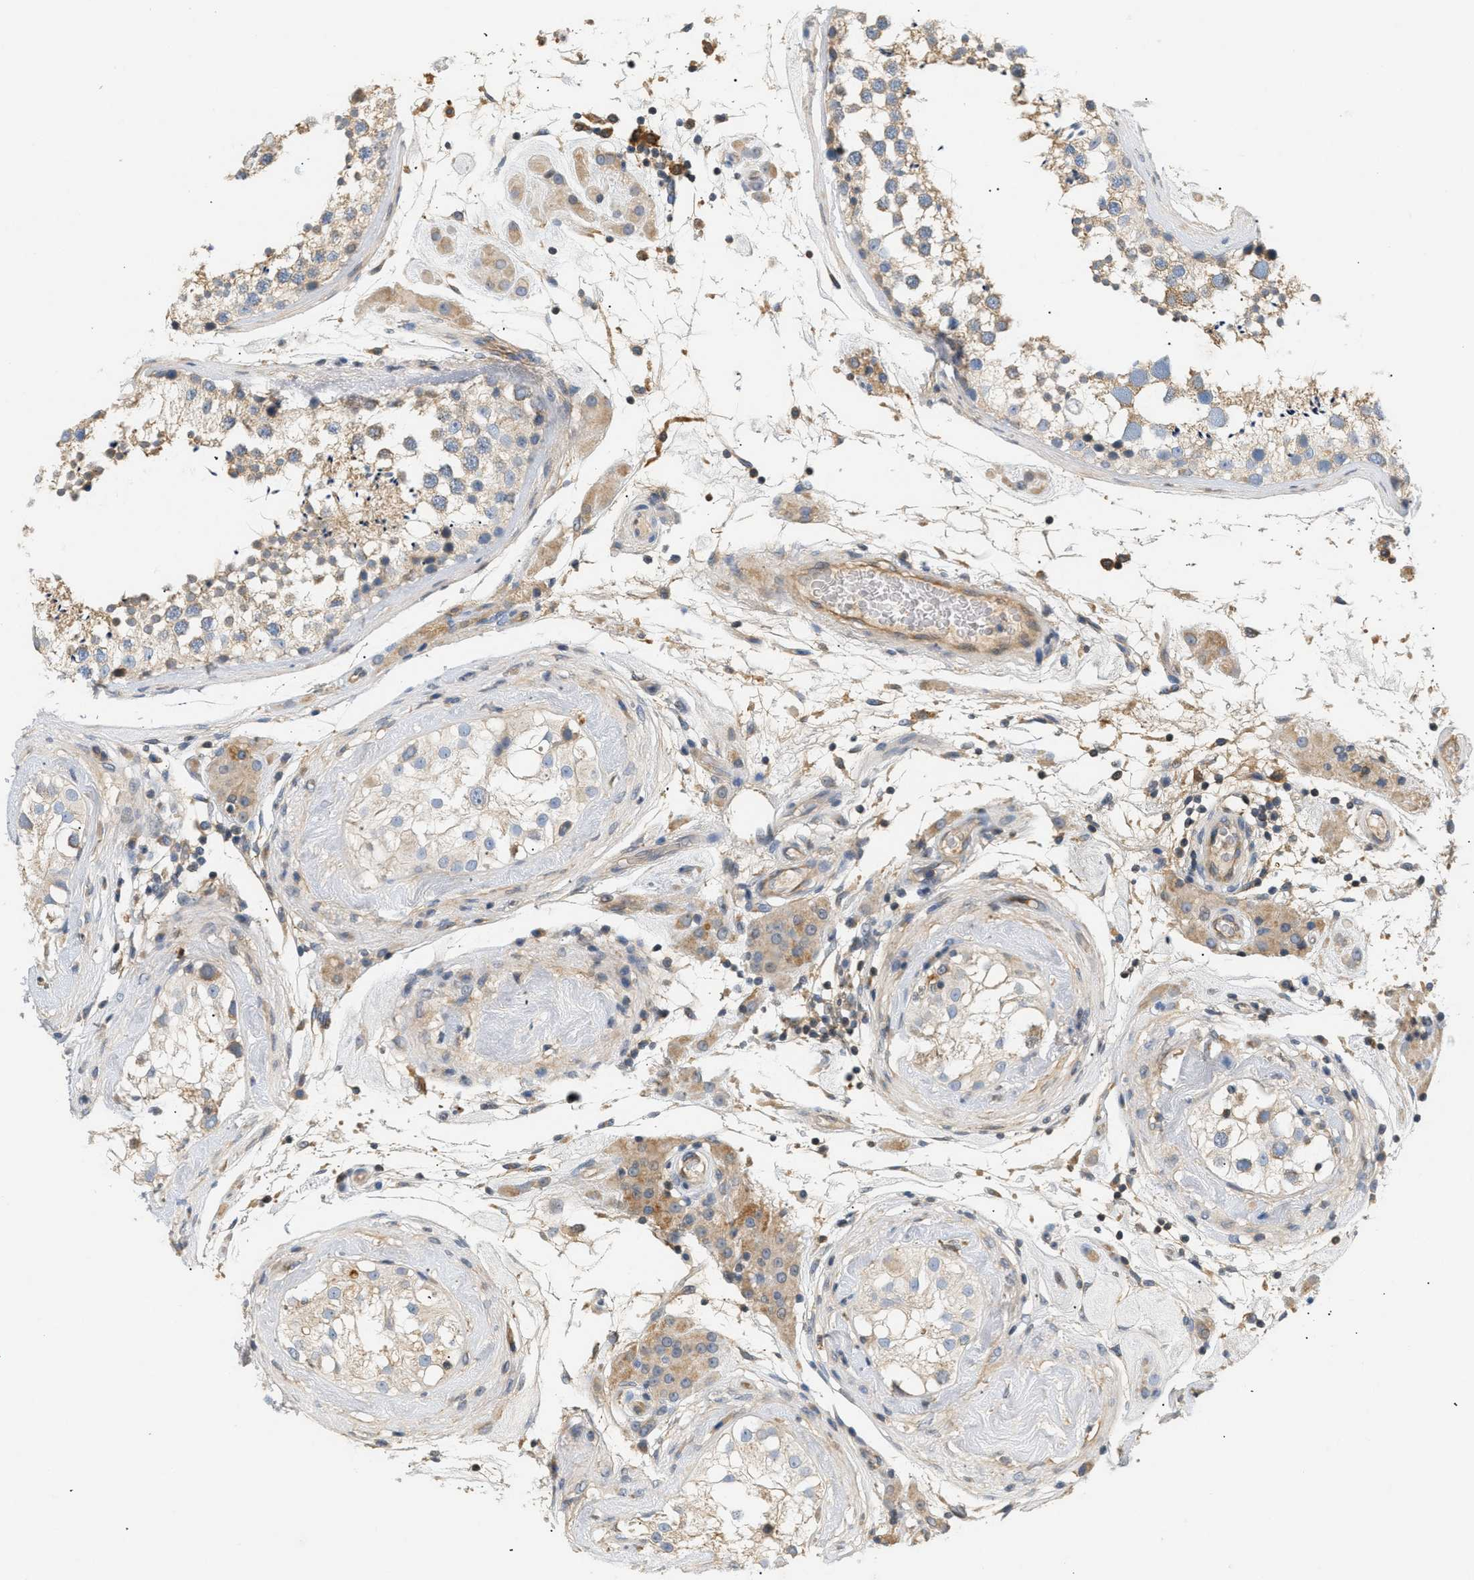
{"staining": {"intensity": "weak", "quantity": "25%-75%", "location": "cytoplasmic/membranous"}, "tissue": "testis", "cell_type": "Cells in seminiferous ducts", "image_type": "normal", "snomed": [{"axis": "morphology", "description": "Normal tissue, NOS"}, {"axis": "topography", "description": "Testis"}], "caption": "Immunohistochemical staining of normal testis shows 25%-75% levels of weak cytoplasmic/membranous protein positivity in approximately 25%-75% of cells in seminiferous ducts.", "gene": "FARS2", "patient": {"sex": "male", "age": 46}}